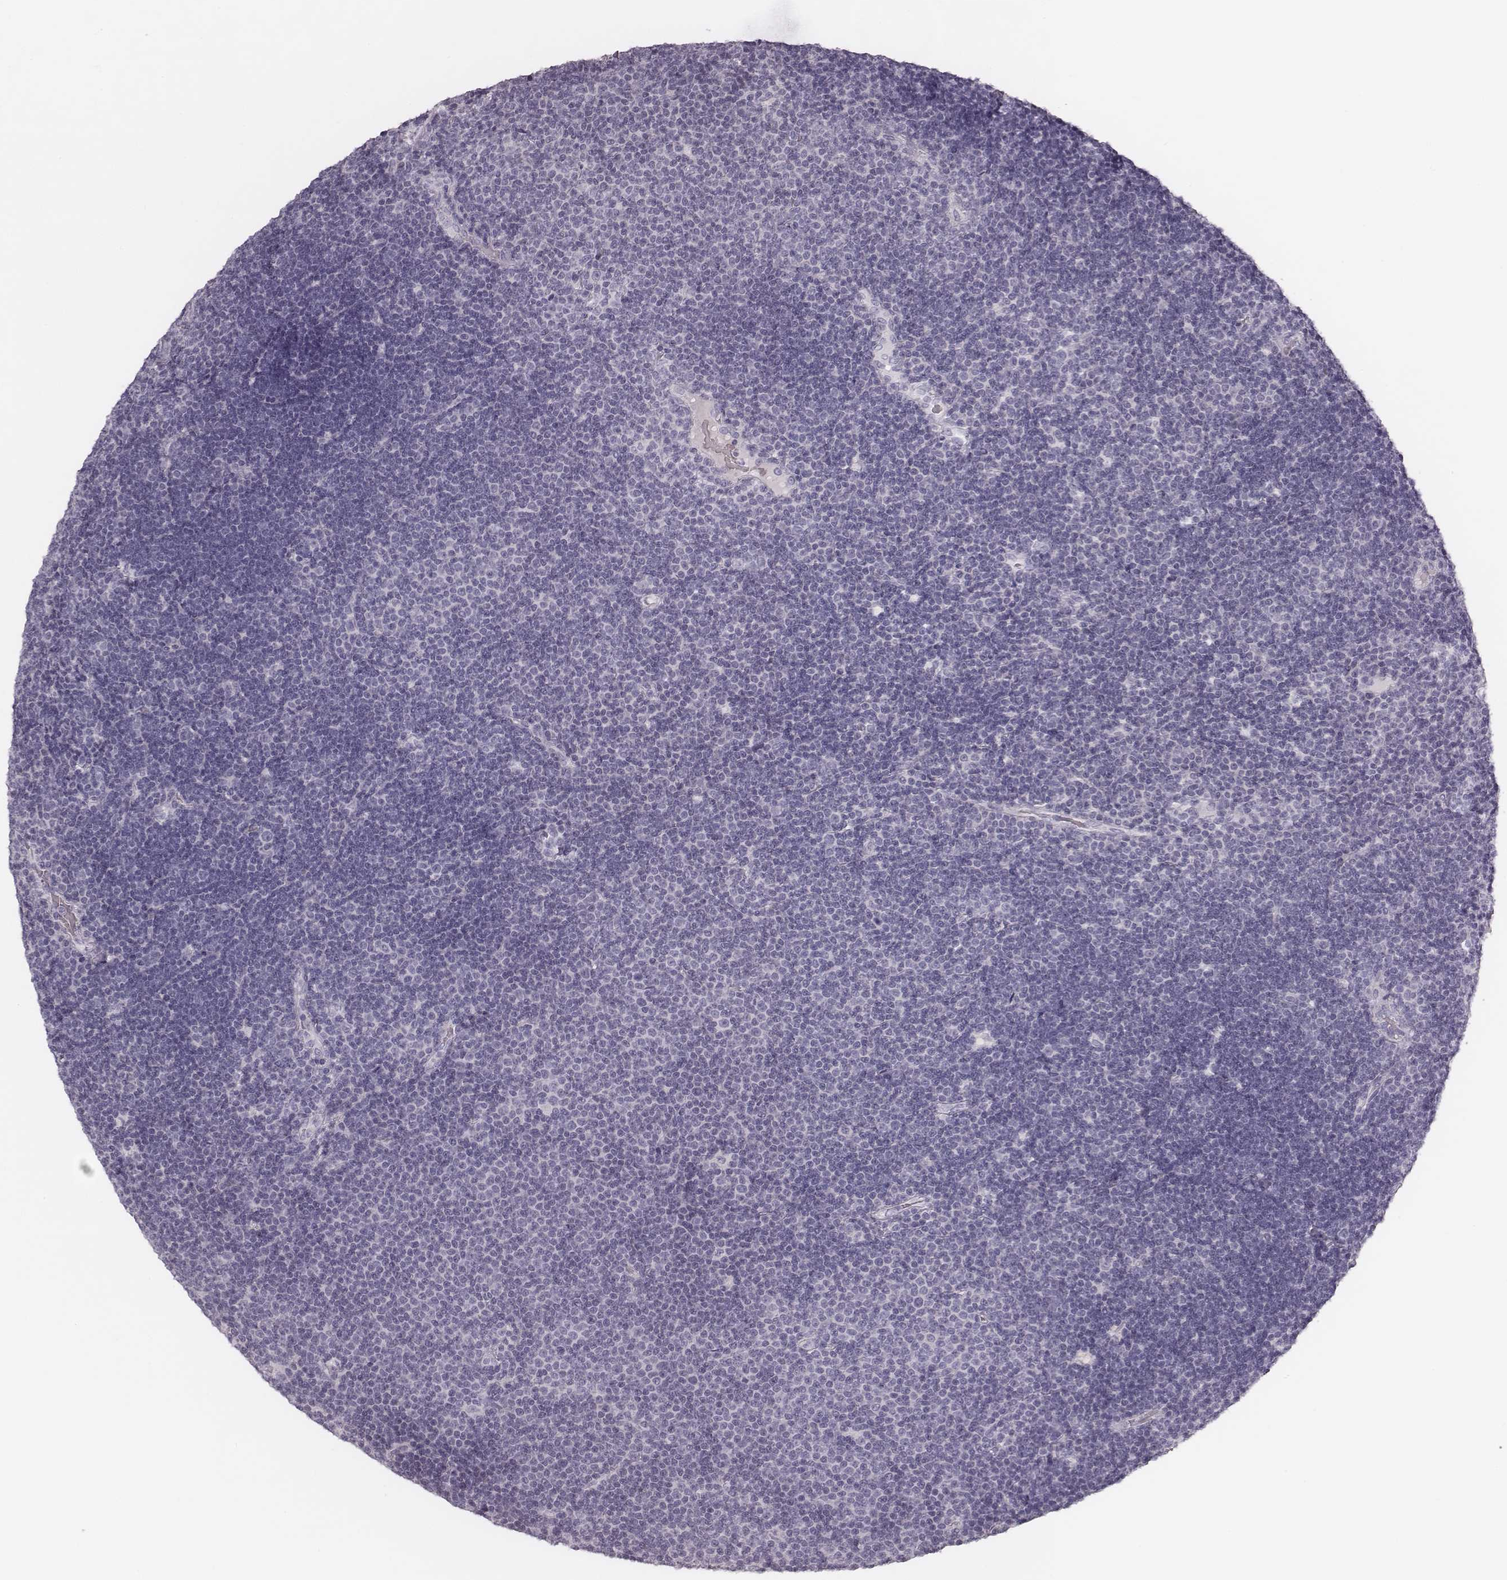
{"staining": {"intensity": "negative", "quantity": "none", "location": "none"}, "tissue": "lymphoma", "cell_type": "Tumor cells", "image_type": "cancer", "snomed": [{"axis": "morphology", "description": "Malignant lymphoma, non-Hodgkin's type, Low grade"}, {"axis": "topography", "description": "Brain"}], "caption": "This is an IHC histopathology image of human malignant lymphoma, non-Hodgkin's type (low-grade). There is no expression in tumor cells.", "gene": "SPA17", "patient": {"sex": "female", "age": 66}}